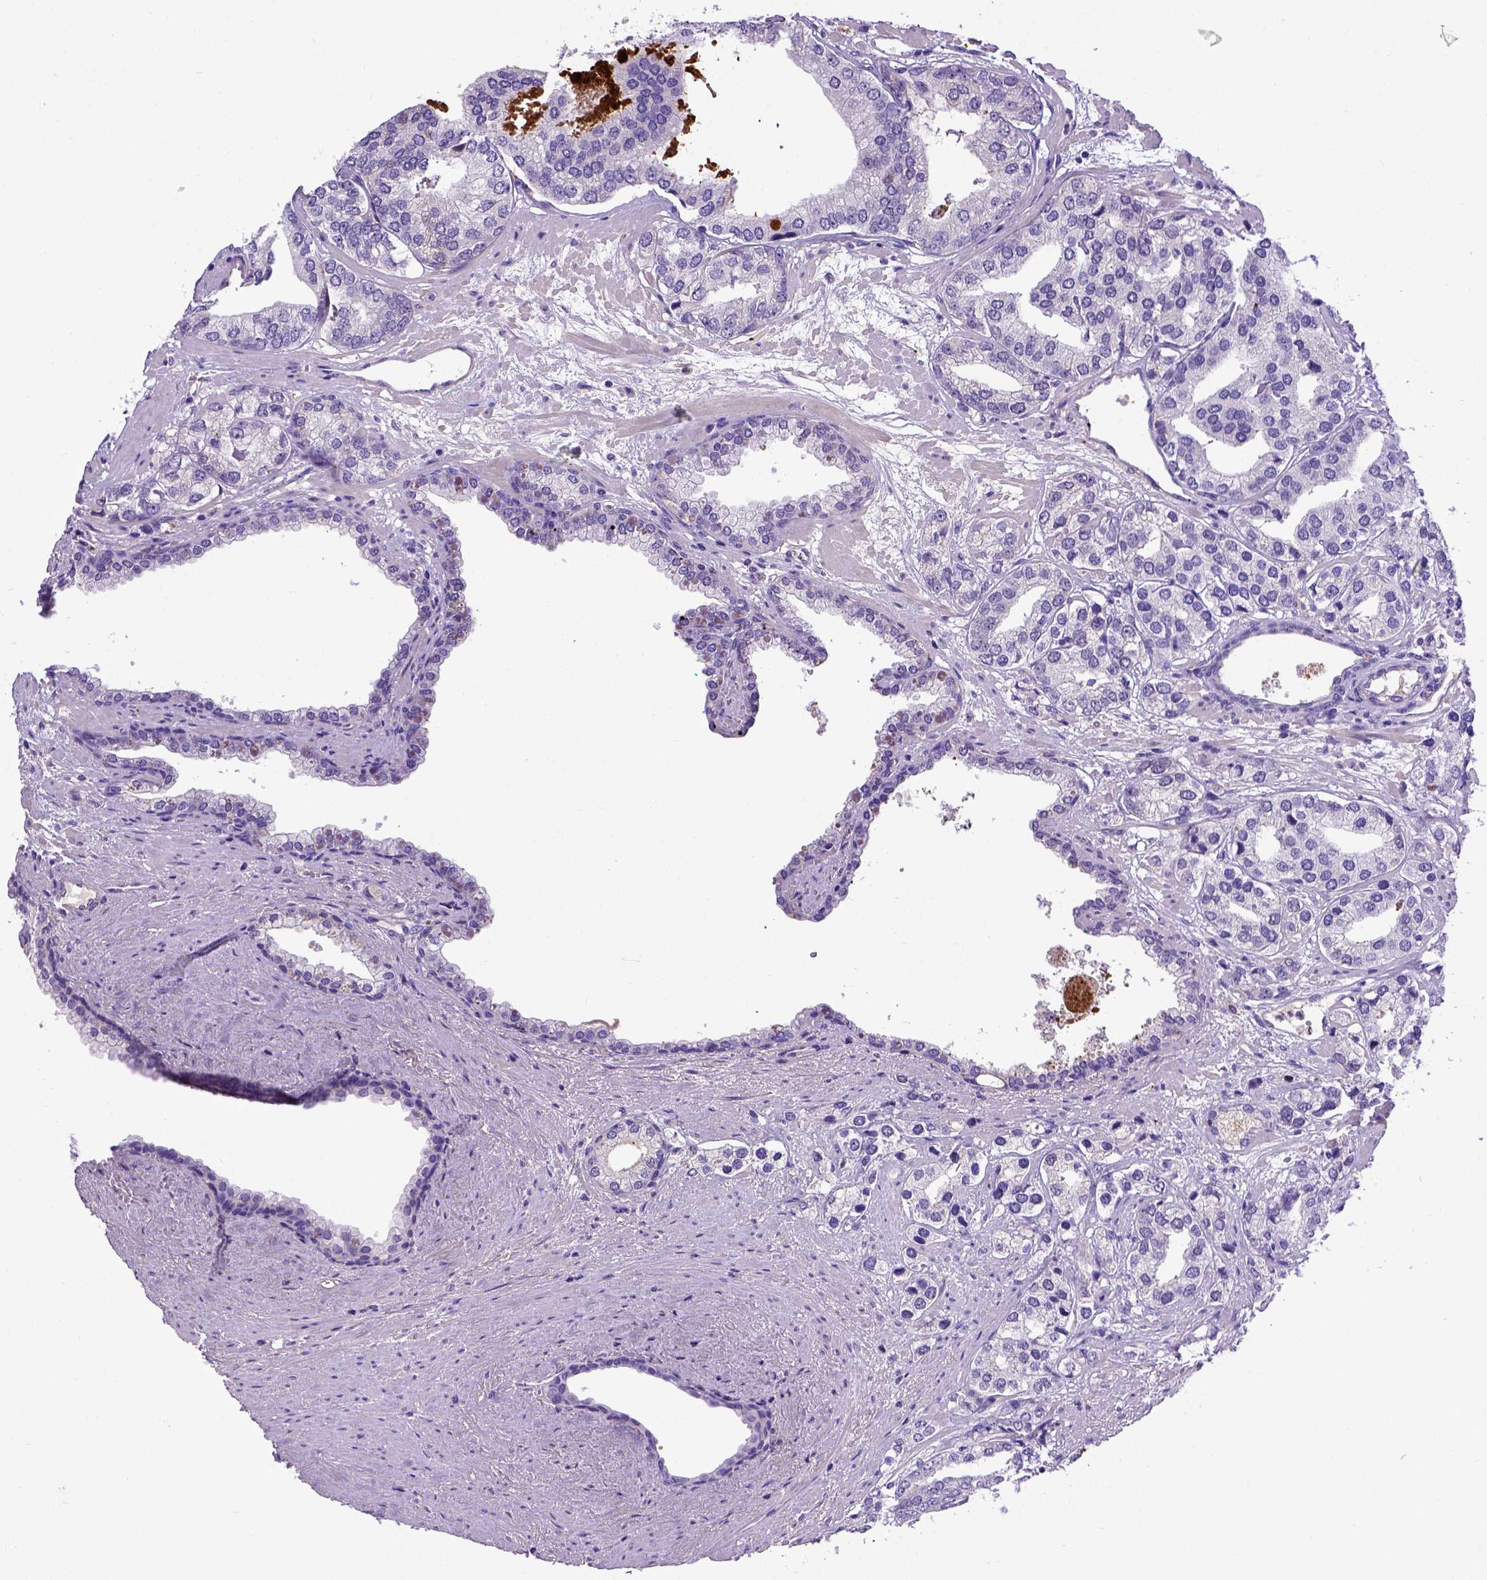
{"staining": {"intensity": "negative", "quantity": "none", "location": "none"}, "tissue": "prostate cancer", "cell_type": "Tumor cells", "image_type": "cancer", "snomed": [{"axis": "morphology", "description": "Adenocarcinoma, High grade"}, {"axis": "topography", "description": "Prostate"}], "caption": "DAB (3,3'-diaminobenzidine) immunohistochemical staining of human adenocarcinoma (high-grade) (prostate) shows no significant staining in tumor cells.", "gene": "ADAM12", "patient": {"sex": "male", "age": 58}}